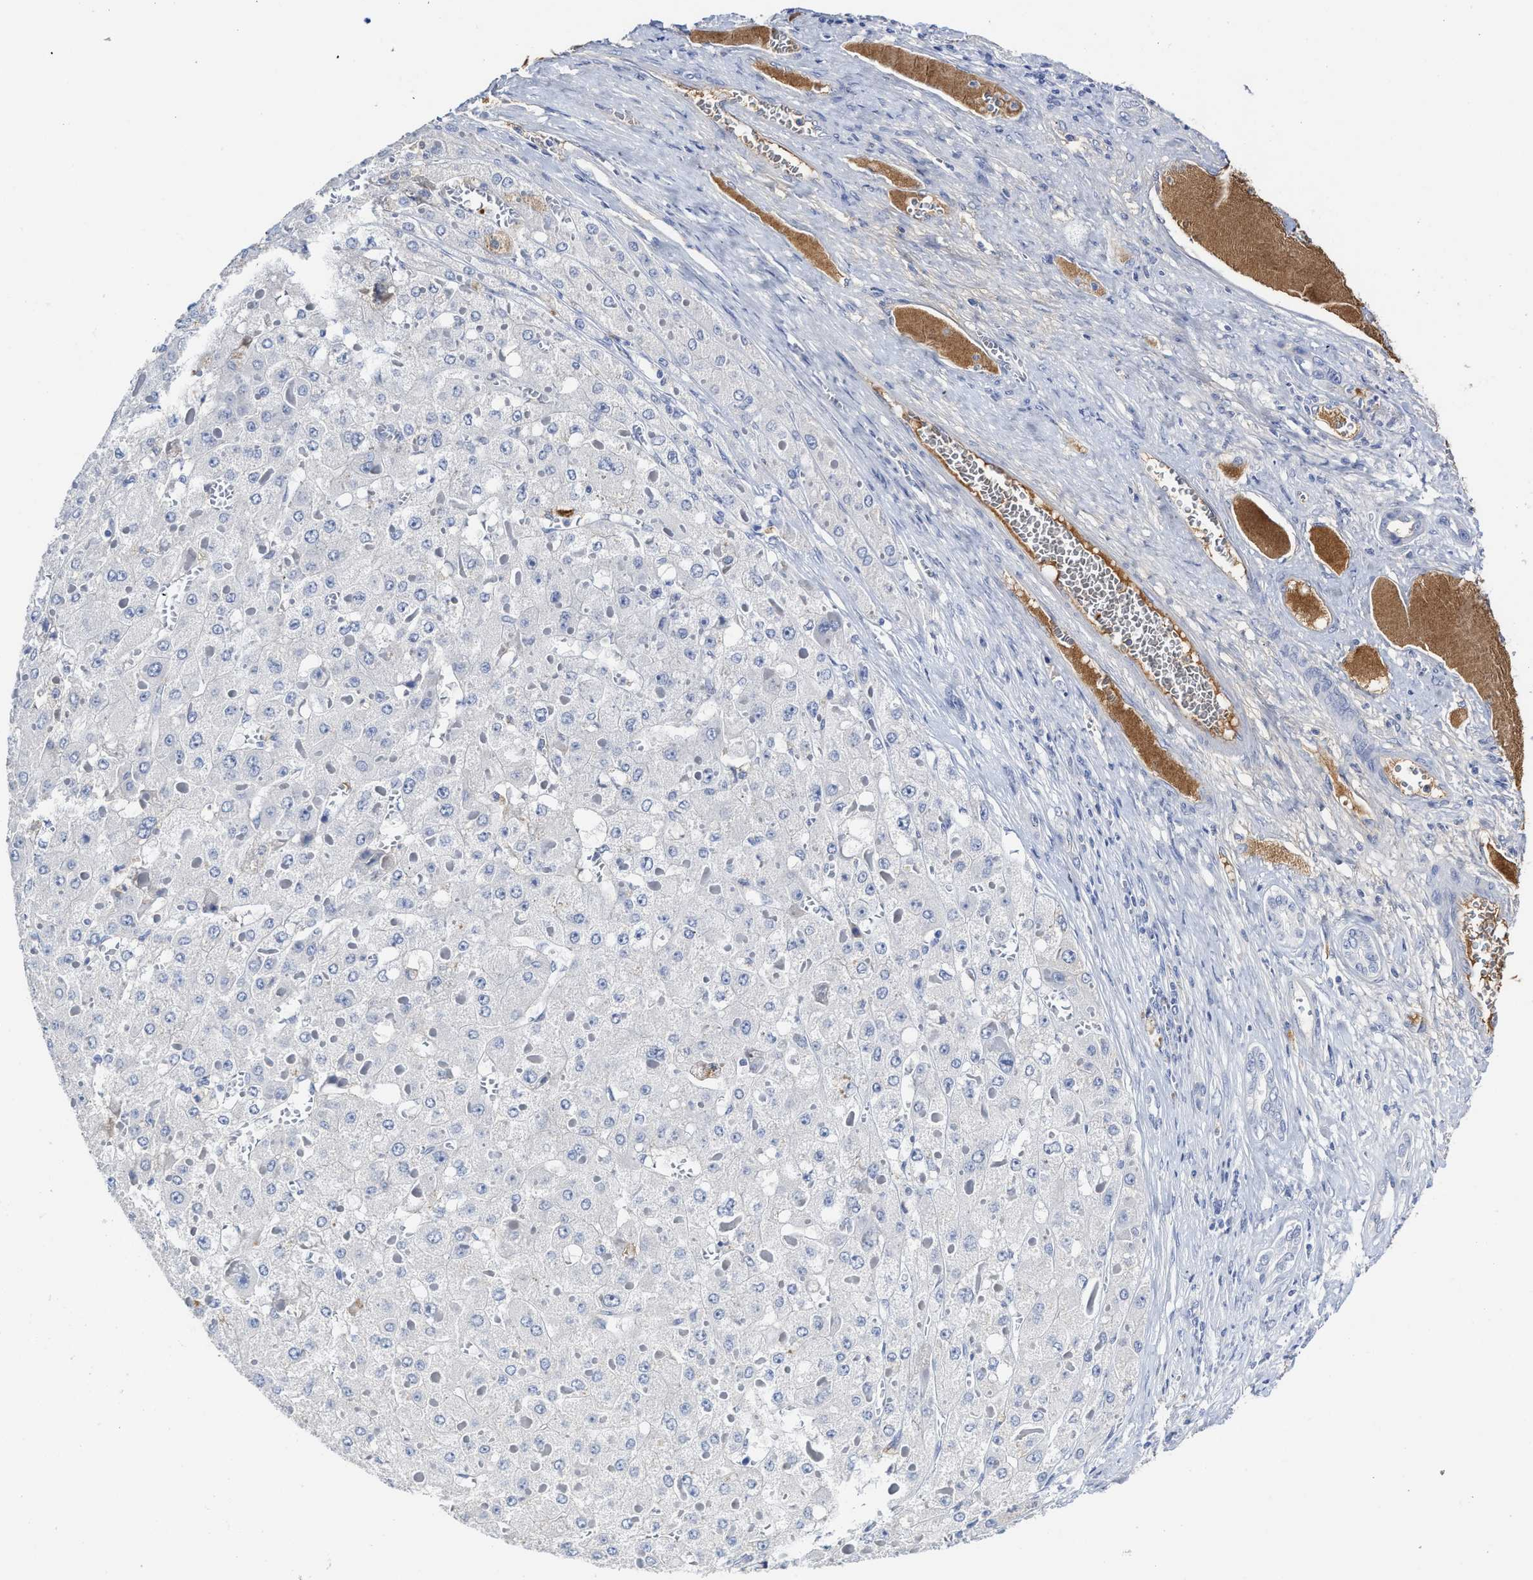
{"staining": {"intensity": "negative", "quantity": "none", "location": "none"}, "tissue": "liver cancer", "cell_type": "Tumor cells", "image_type": "cancer", "snomed": [{"axis": "morphology", "description": "Carcinoma, Hepatocellular, NOS"}, {"axis": "topography", "description": "Liver"}], "caption": "DAB (3,3'-diaminobenzidine) immunohistochemical staining of human liver cancer (hepatocellular carcinoma) displays no significant staining in tumor cells.", "gene": "C2", "patient": {"sex": "female", "age": 73}}